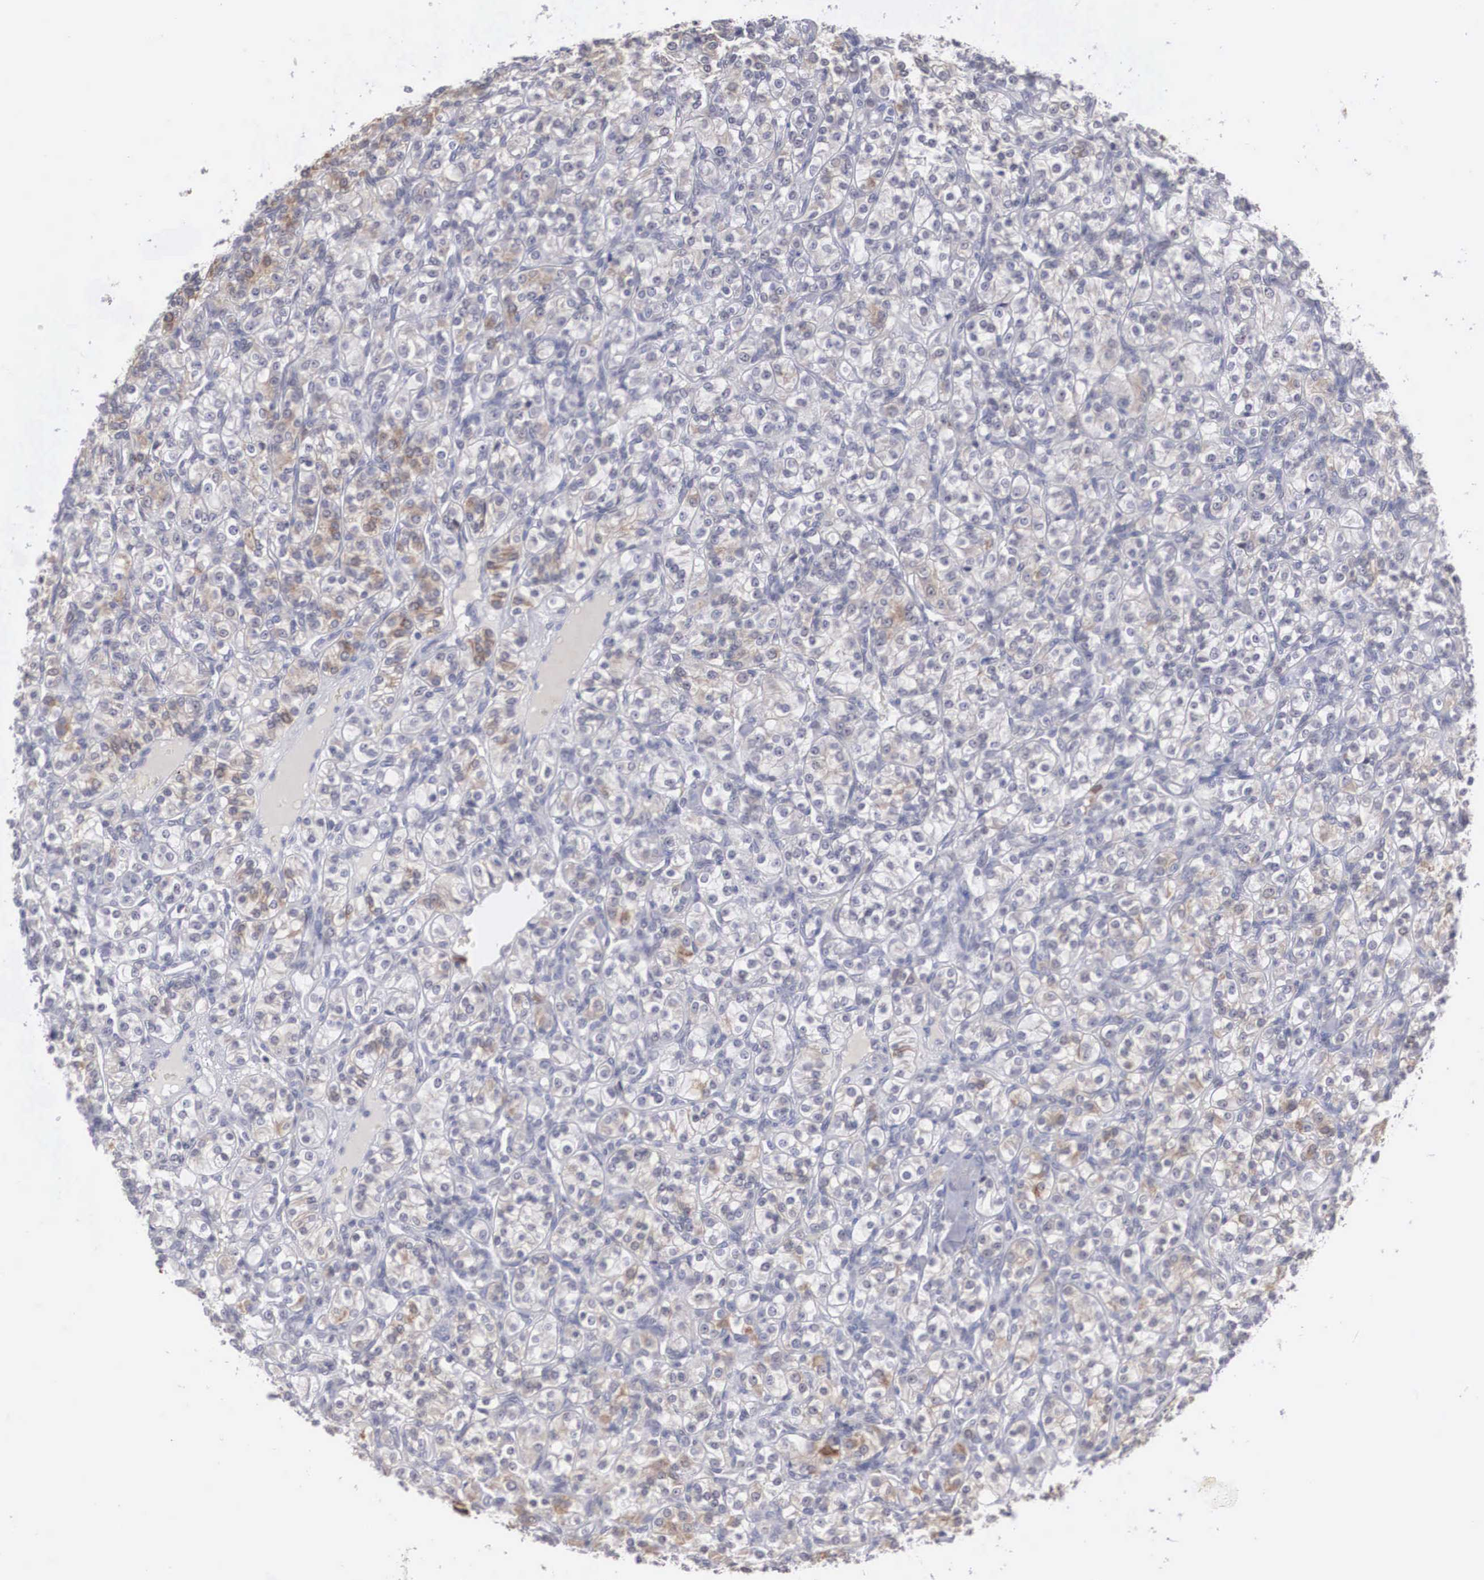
{"staining": {"intensity": "weak", "quantity": "<25%", "location": "cytoplasmic/membranous"}, "tissue": "renal cancer", "cell_type": "Tumor cells", "image_type": "cancer", "snomed": [{"axis": "morphology", "description": "Adenocarcinoma, NOS"}, {"axis": "topography", "description": "Kidney"}], "caption": "Immunohistochemistry (IHC) micrograph of human adenocarcinoma (renal) stained for a protein (brown), which shows no expression in tumor cells. (Stains: DAB IHC with hematoxylin counter stain, Microscopy: brightfield microscopy at high magnification).", "gene": "WDR89", "patient": {"sex": "male", "age": 77}}